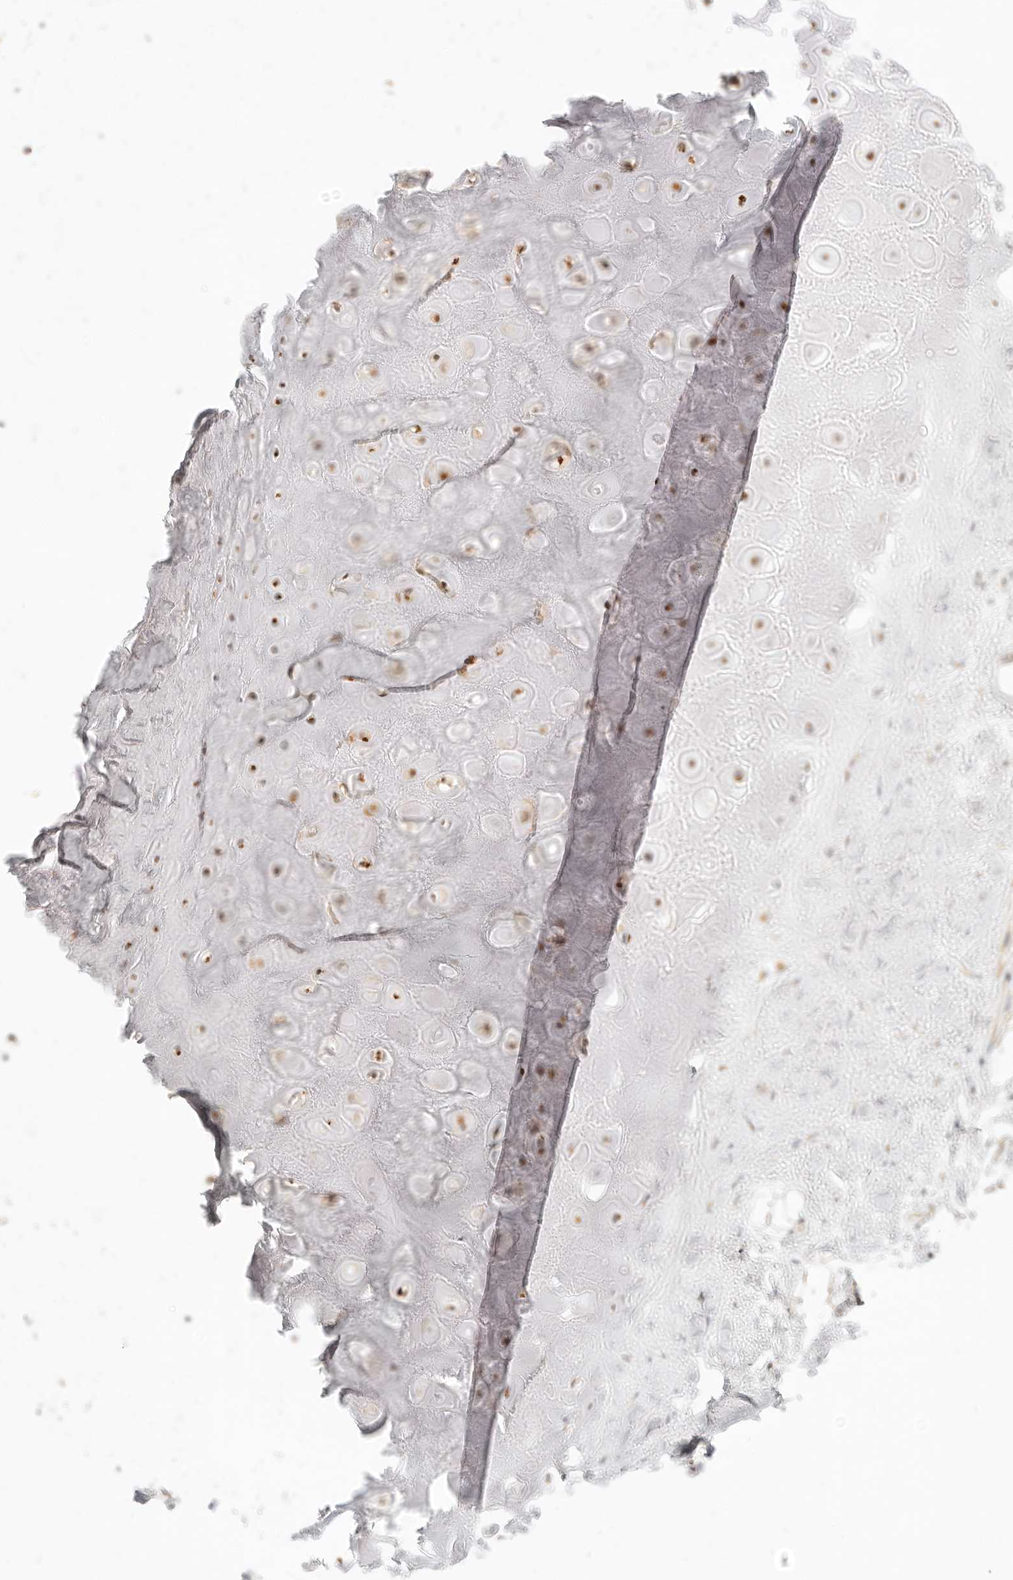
{"staining": {"intensity": "moderate", "quantity": "25%-75%", "location": "cytoplasmic/membranous"}, "tissue": "adipose tissue", "cell_type": "Adipocytes", "image_type": "normal", "snomed": [{"axis": "morphology", "description": "Normal tissue, NOS"}, {"axis": "morphology", "description": "Basal cell carcinoma"}, {"axis": "topography", "description": "Skin"}], "caption": "Adipocytes reveal medium levels of moderate cytoplasmic/membranous staining in about 25%-75% of cells in benign human adipose tissue. The staining was performed using DAB (3,3'-diaminobenzidine), with brown indicating positive protein expression. Nuclei are stained blue with hematoxylin.", "gene": "FAM20B", "patient": {"sex": "female", "age": 89}}